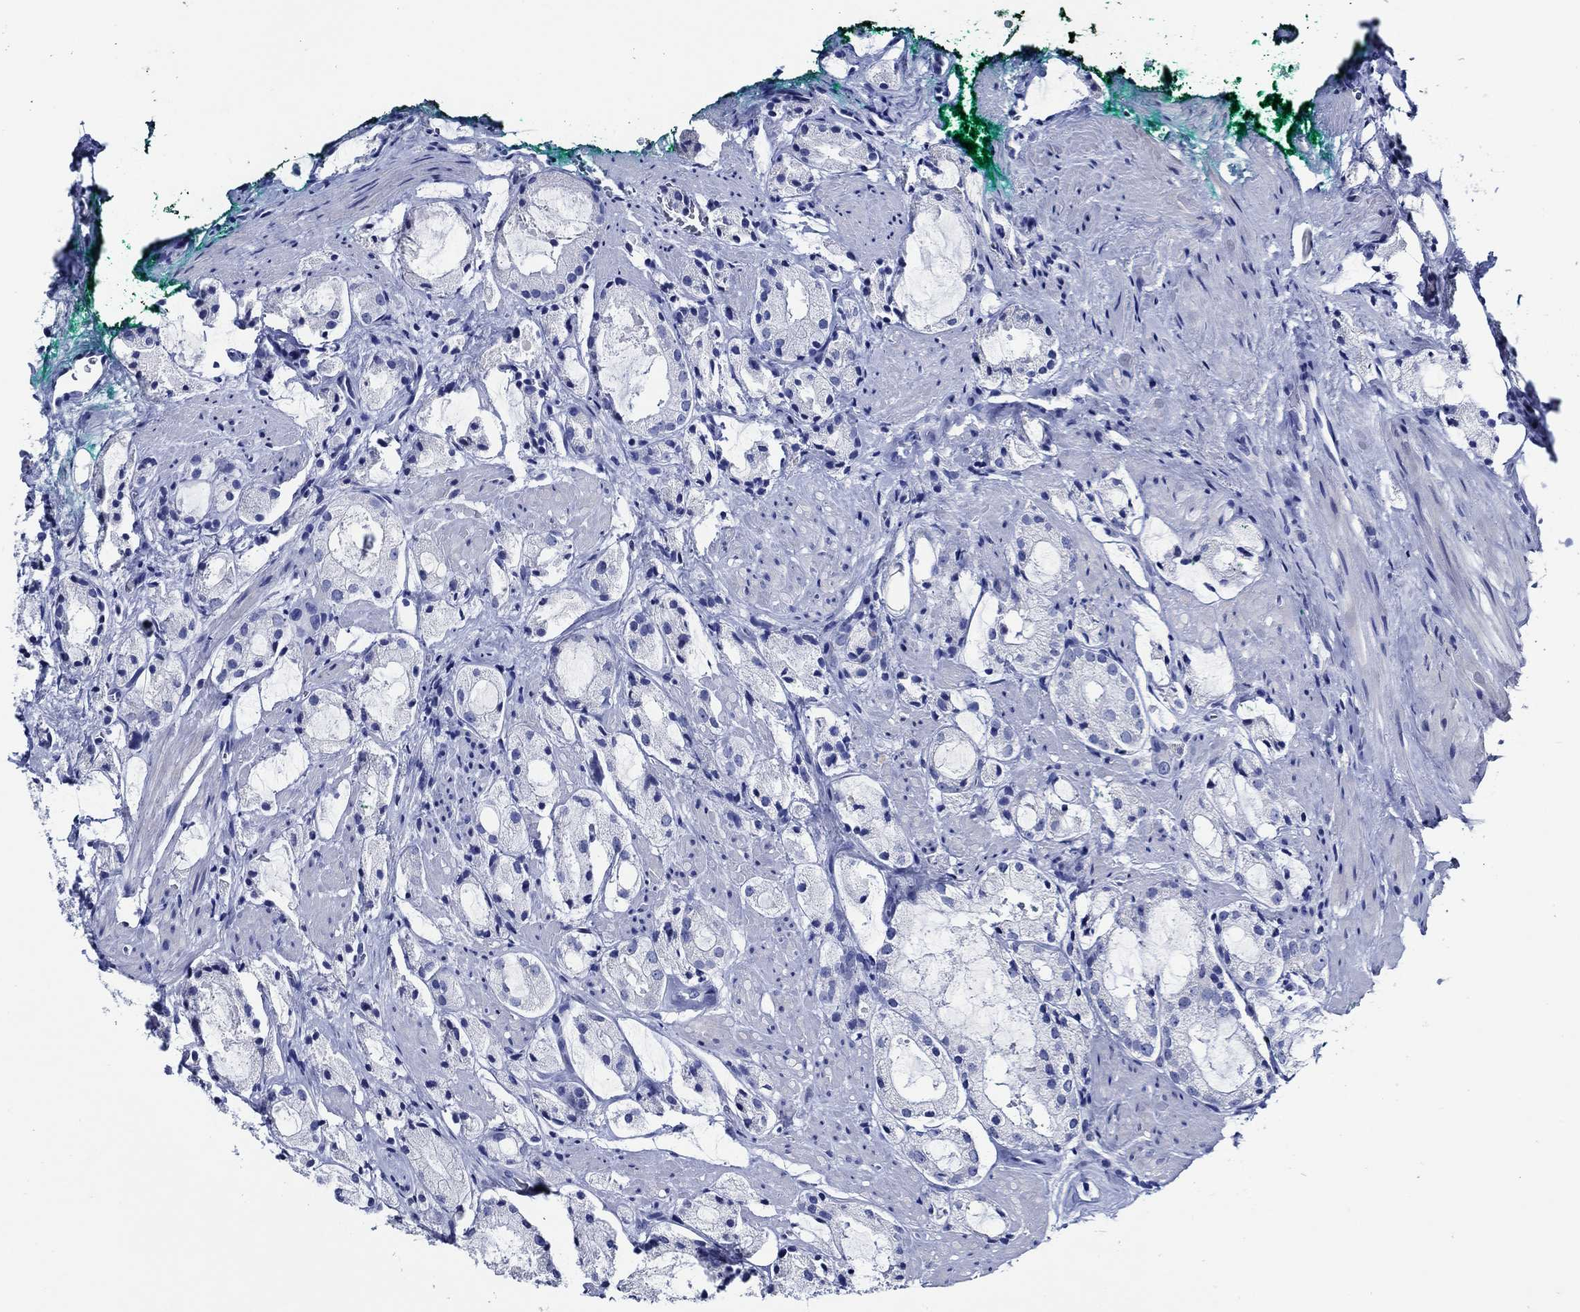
{"staining": {"intensity": "negative", "quantity": "none", "location": "none"}, "tissue": "prostate cancer", "cell_type": "Tumor cells", "image_type": "cancer", "snomed": [{"axis": "morphology", "description": "Adenocarcinoma, NOS"}, {"axis": "morphology", "description": "Adenocarcinoma, High grade"}, {"axis": "topography", "description": "Prostate"}], "caption": "Immunohistochemical staining of prostate cancer (adenocarcinoma) demonstrates no significant positivity in tumor cells.", "gene": "WDR62", "patient": {"sex": "male", "age": 64}}